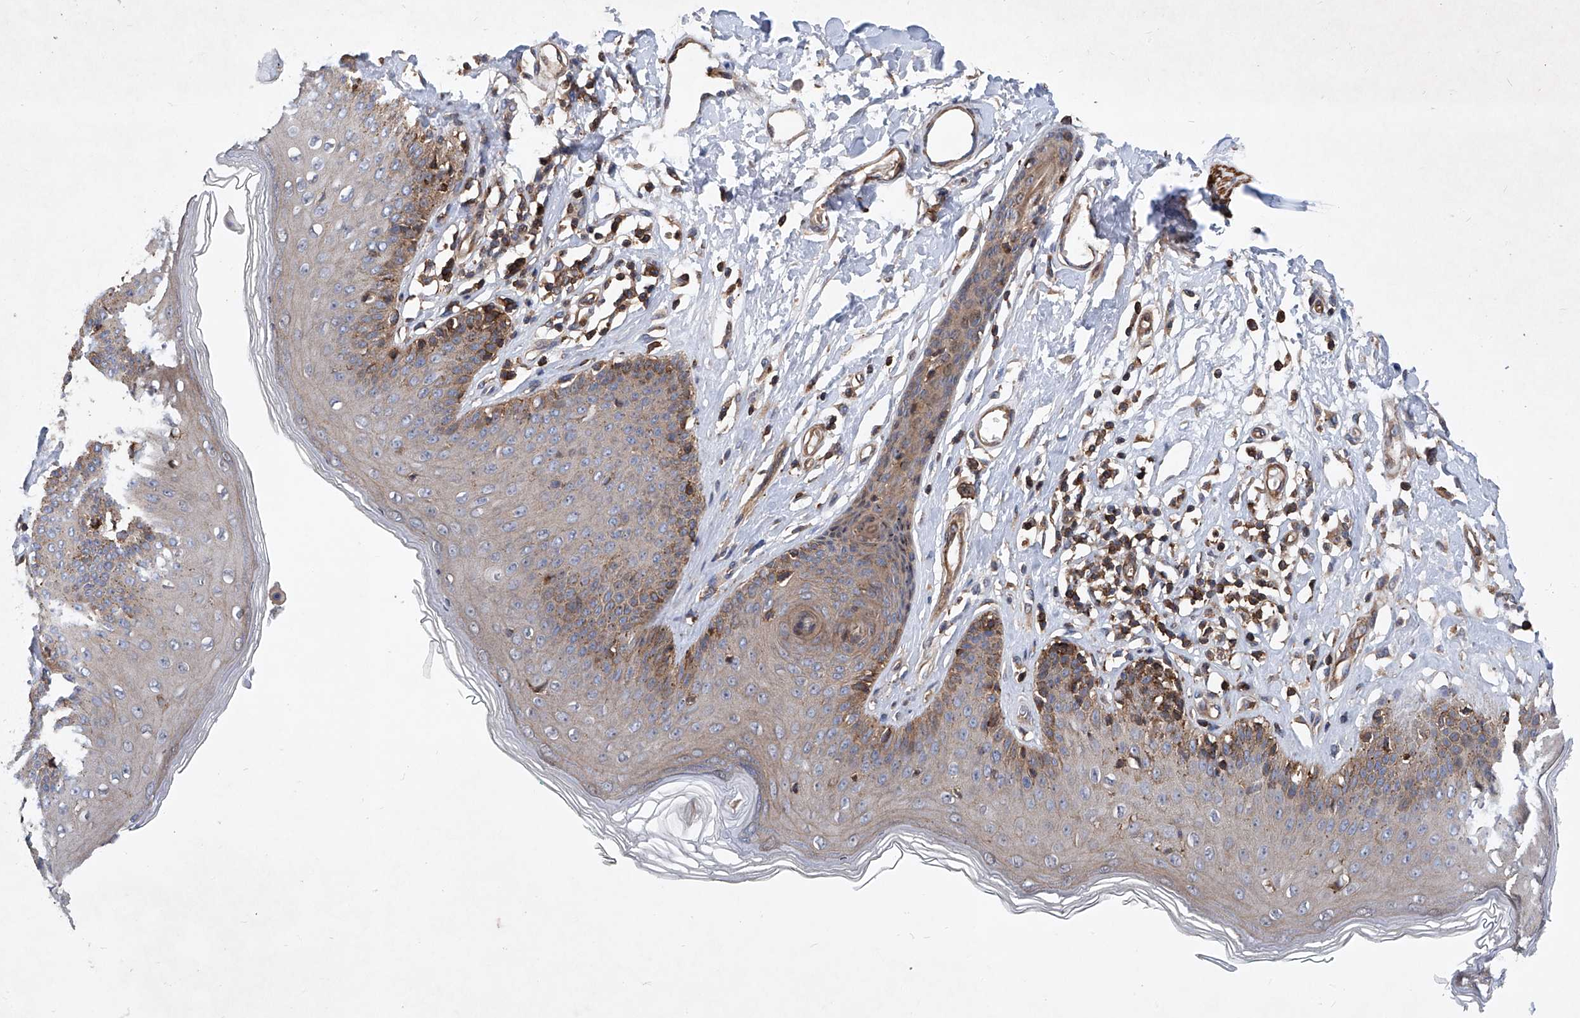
{"staining": {"intensity": "moderate", "quantity": "<25%", "location": "cytoplasmic/membranous"}, "tissue": "skin", "cell_type": "Epidermal cells", "image_type": "normal", "snomed": [{"axis": "morphology", "description": "Normal tissue, NOS"}, {"axis": "morphology", "description": "Squamous cell carcinoma, NOS"}, {"axis": "topography", "description": "Vulva"}], "caption": "The immunohistochemical stain shows moderate cytoplasmic/membranous expression in epidermal cells of benign skin.", "gene": "NT5C3A", "patient": {"sex": "female", "age": 85}}